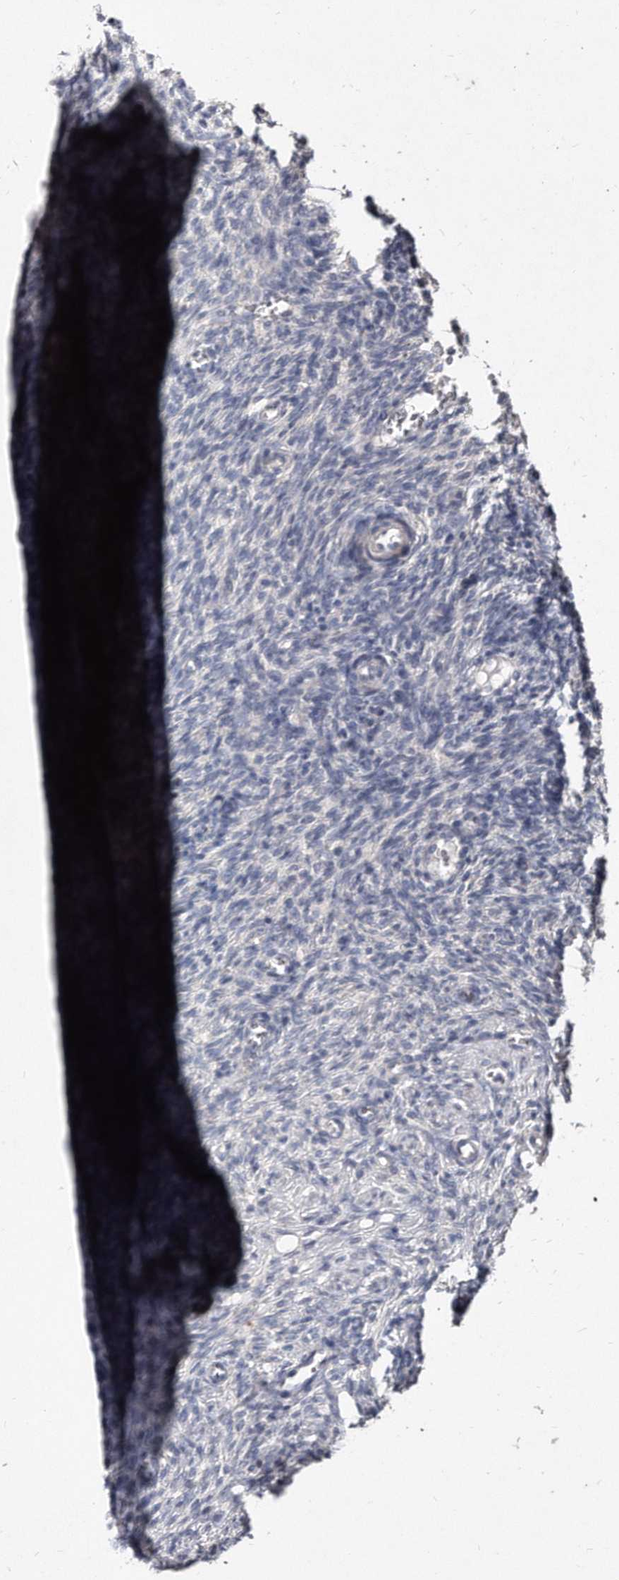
{"staining": {"intensity": "weak", "quantity": "<25%", "location": "cytoplasmic/membranous"}, "tissue": "ovary", "cell_type": "Follicle cells", "image_type": "normal", "snomed": [{"axis": "morphology", "description": "Normal tissue, NOS"}, {"axis": "topography", "description": "Ovary"}], "caption": "High power microscopy histopathology image of an IHC photomicrograph of benign ovary, revealing no significant positivity in follicle cells. (IHC, brightfield microscopy, high magnification).", "gene": "KLHDC3", "patient": {"sex": "female", "age": 27}}